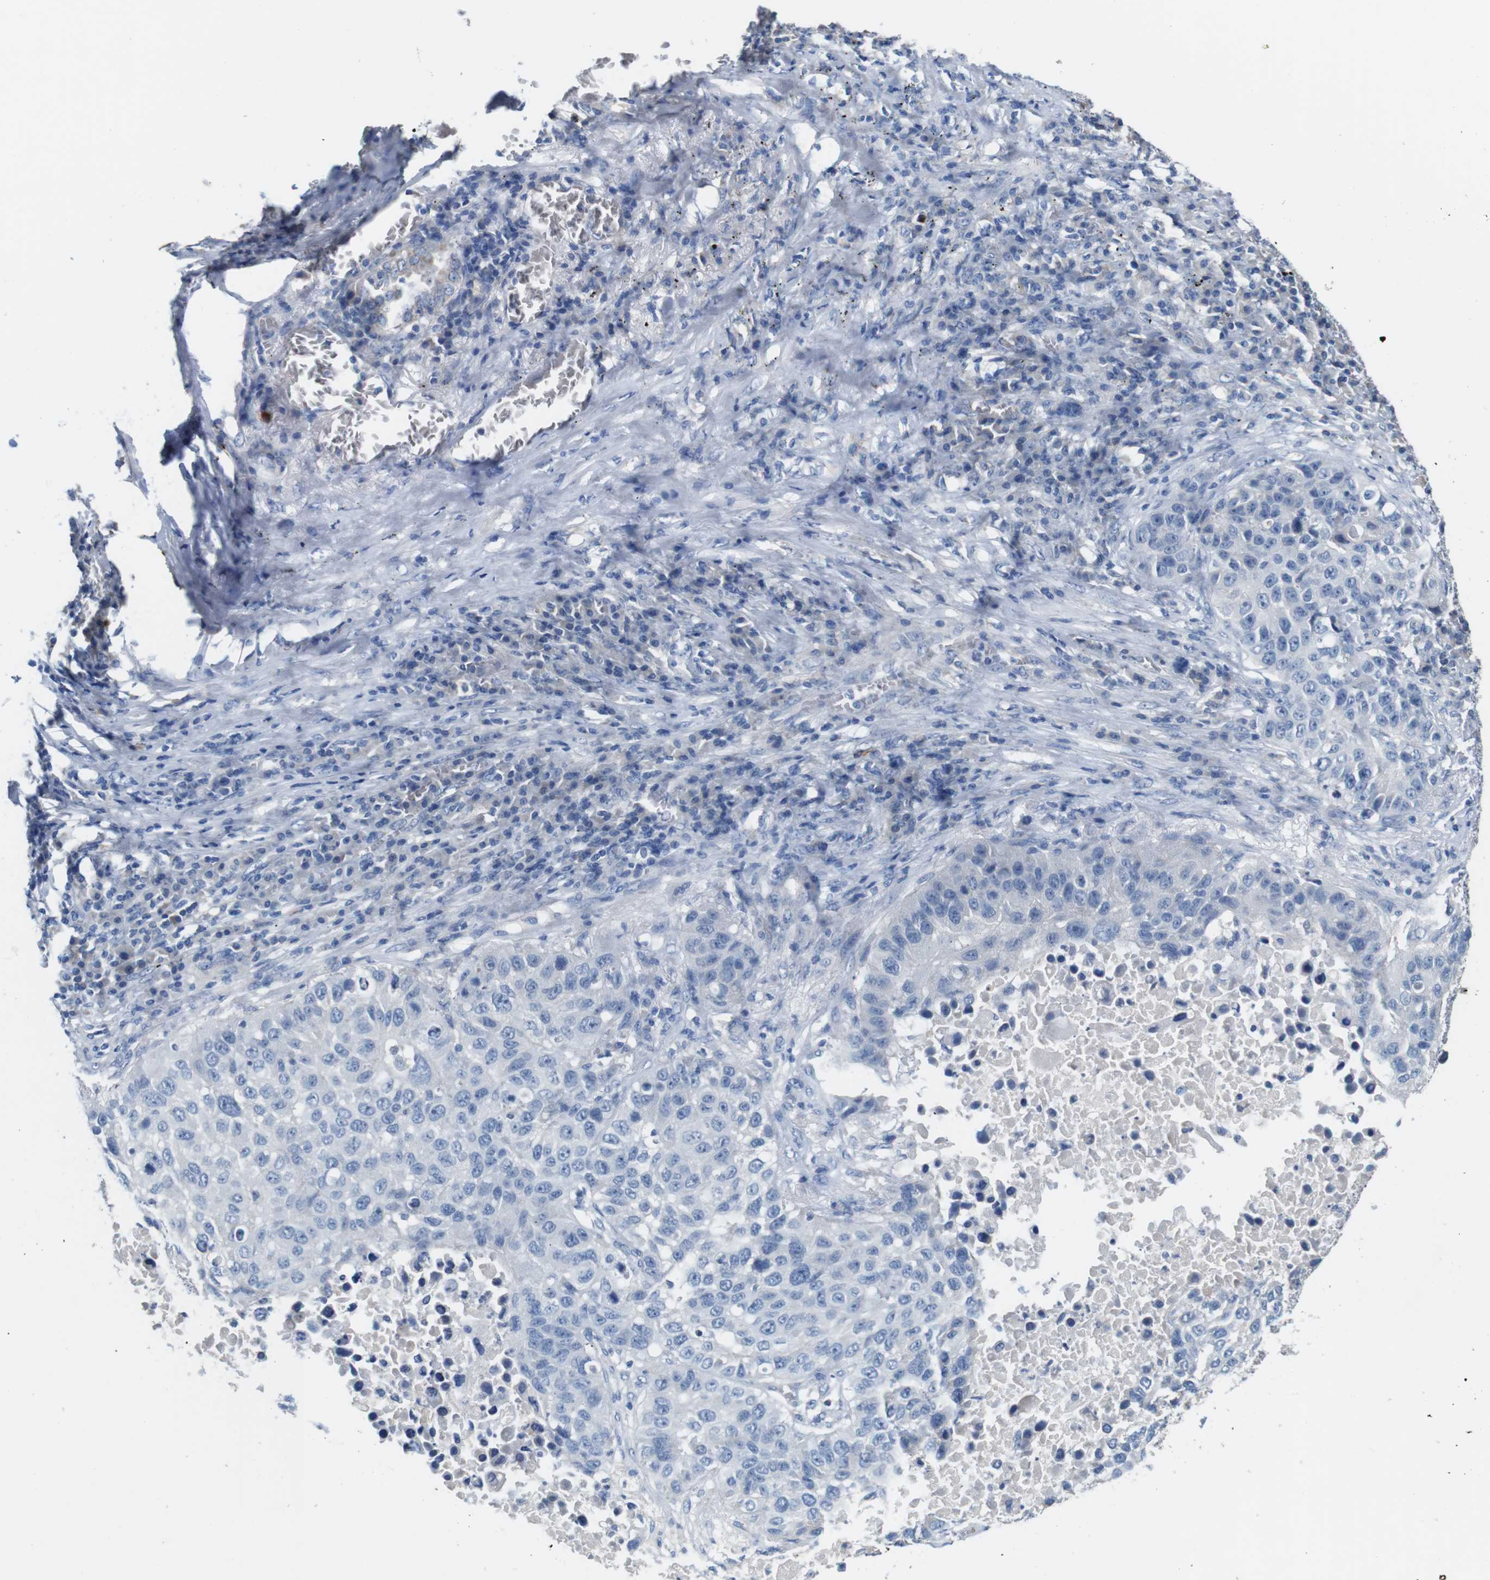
{"staining": {"intensity": "negative", "quantity": "none", "location": "none"}, "tissue": "lung cancer", "cell_type": "Tumor cells", "image_type": "cancer", "snomed": [{"axis": "morphology", "description": "Squamous cell carcinoma, NOS"}, {"axis": "topography", "description": "Lung"}], "caption": "The image displays no staining of tumor cells in lung cancer (squamous cell carcinoma). (Brightfield microscopy of DAB (3,3'-diaminobenzidine) IHC at high magnification).", "gene": "IGSF8", "patient": {"sex": "male", "age": 57}}